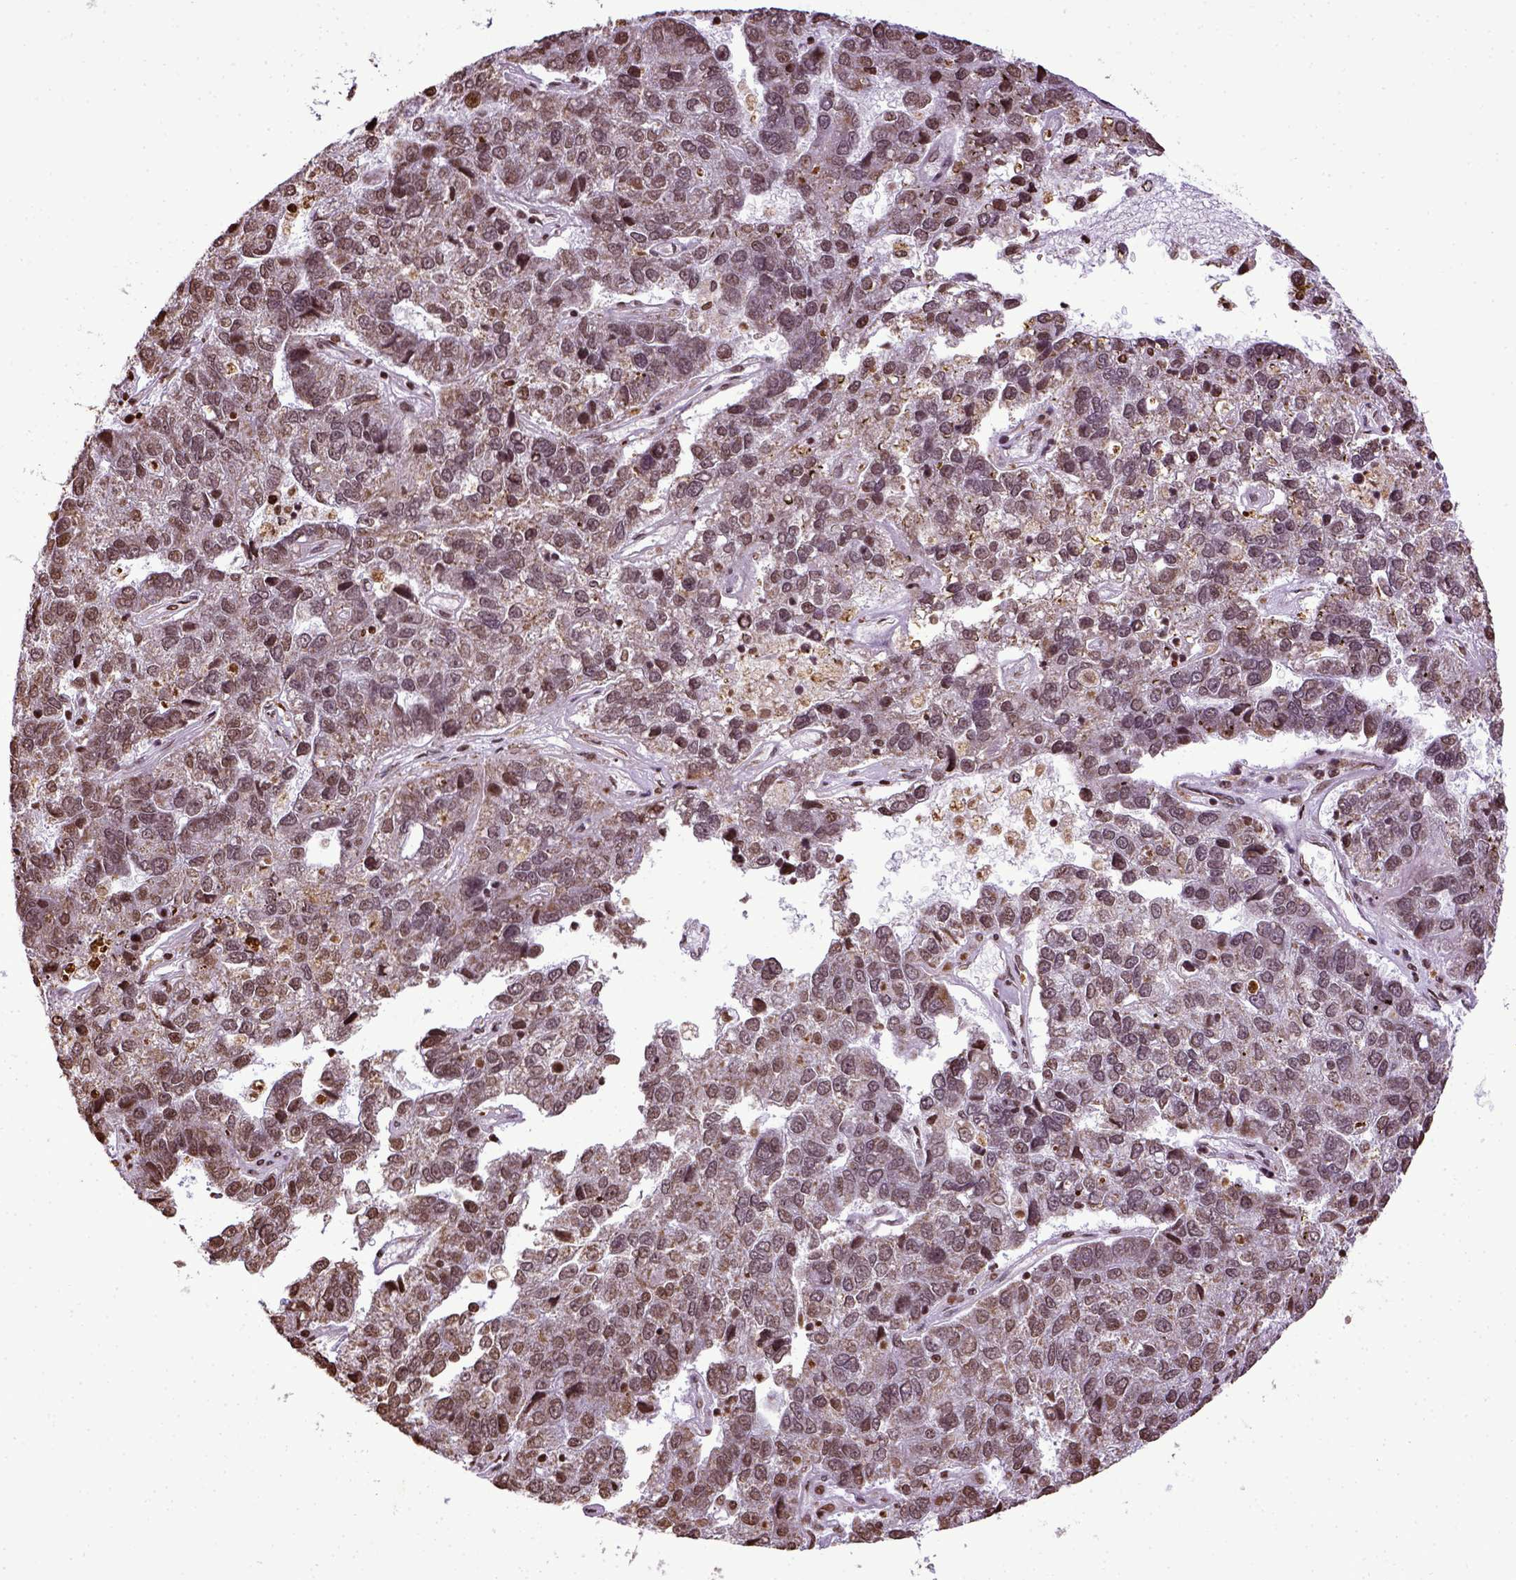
{"staining": {"intensity": "weak", "quantity": ">75%", "location": "nuclear"}, "tissue": "pancreatic cancer", "cell_type": "Tumor cells", "image_type": "cancer", "snomed": [{"axis": "morphology", "description": "Adenocarcinoma, NOS"}, {"axis": "topography", "description": "Pancreas"}], "caption": "Protein staining exhibits weak nuclear staining in approximately >75% of tumor cells in pancreatic cancer (adenocarcinoma).", "gene": "ZNF75D", "patient": {"sex": "female", "age": 61}}